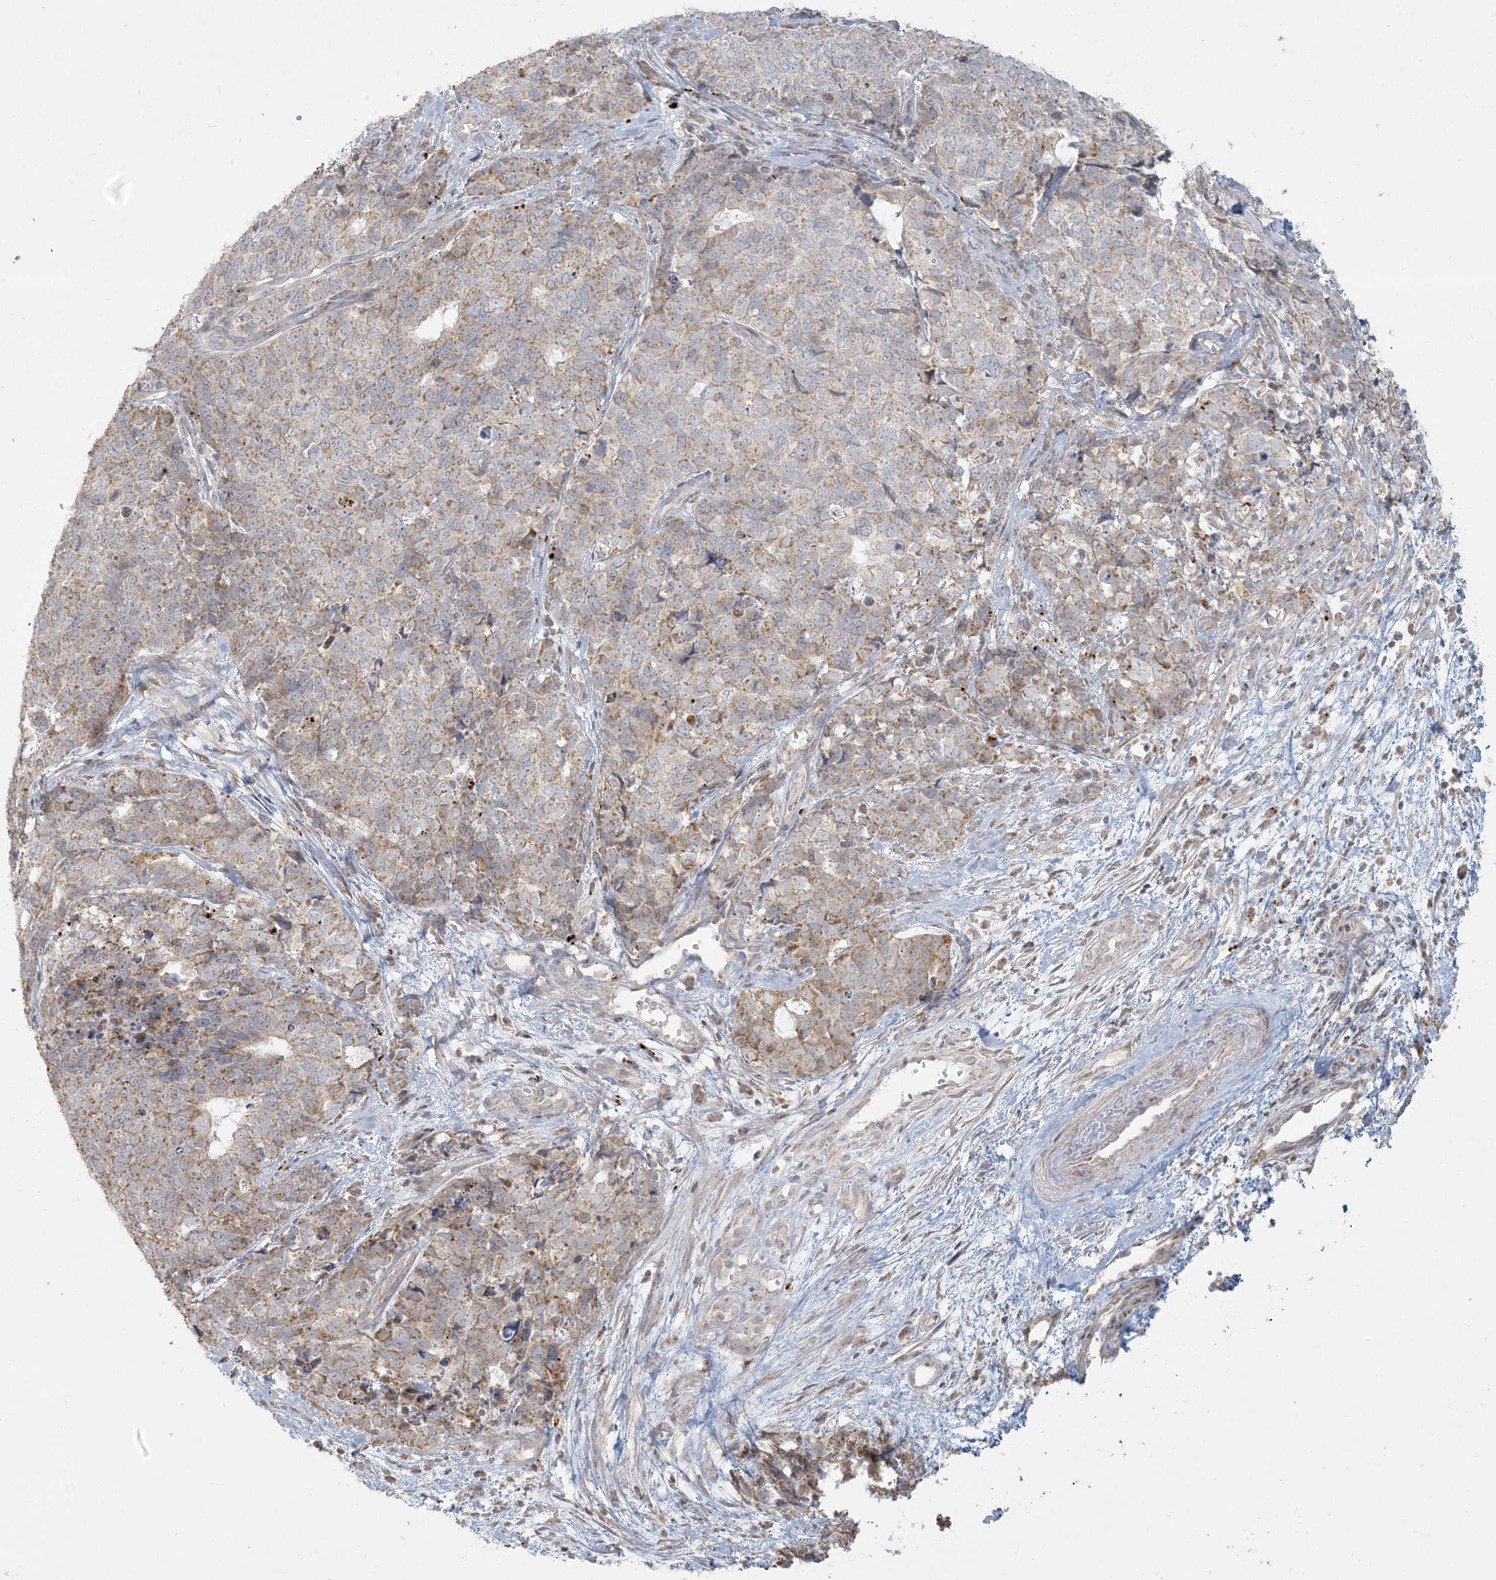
{"staining": {"intensity": "moderate", "quantity": ">75%", "location": "cytoplasmic/membranous"}, "tissue": "cervical cancer", "cell_type": "Tumor cells", "image_type": "cancer", "snomed": [{"axis": "morphology", "description": "Squamous cell carcinoma, NOS"}, {"axis": "topography", "description": "Cervix"}], "caption": "Immunohistochemistry (IHC) (DAB) staining of human squamous cell carcinoma (cervical) demonstrates moderate cytoplasmic/membranous protein expression in about >75% of tumor cells. (IHC, brightfield microscopy, high magnification).", "gene": "MCAT", "patient": {"sex": "female", "age": 63}}